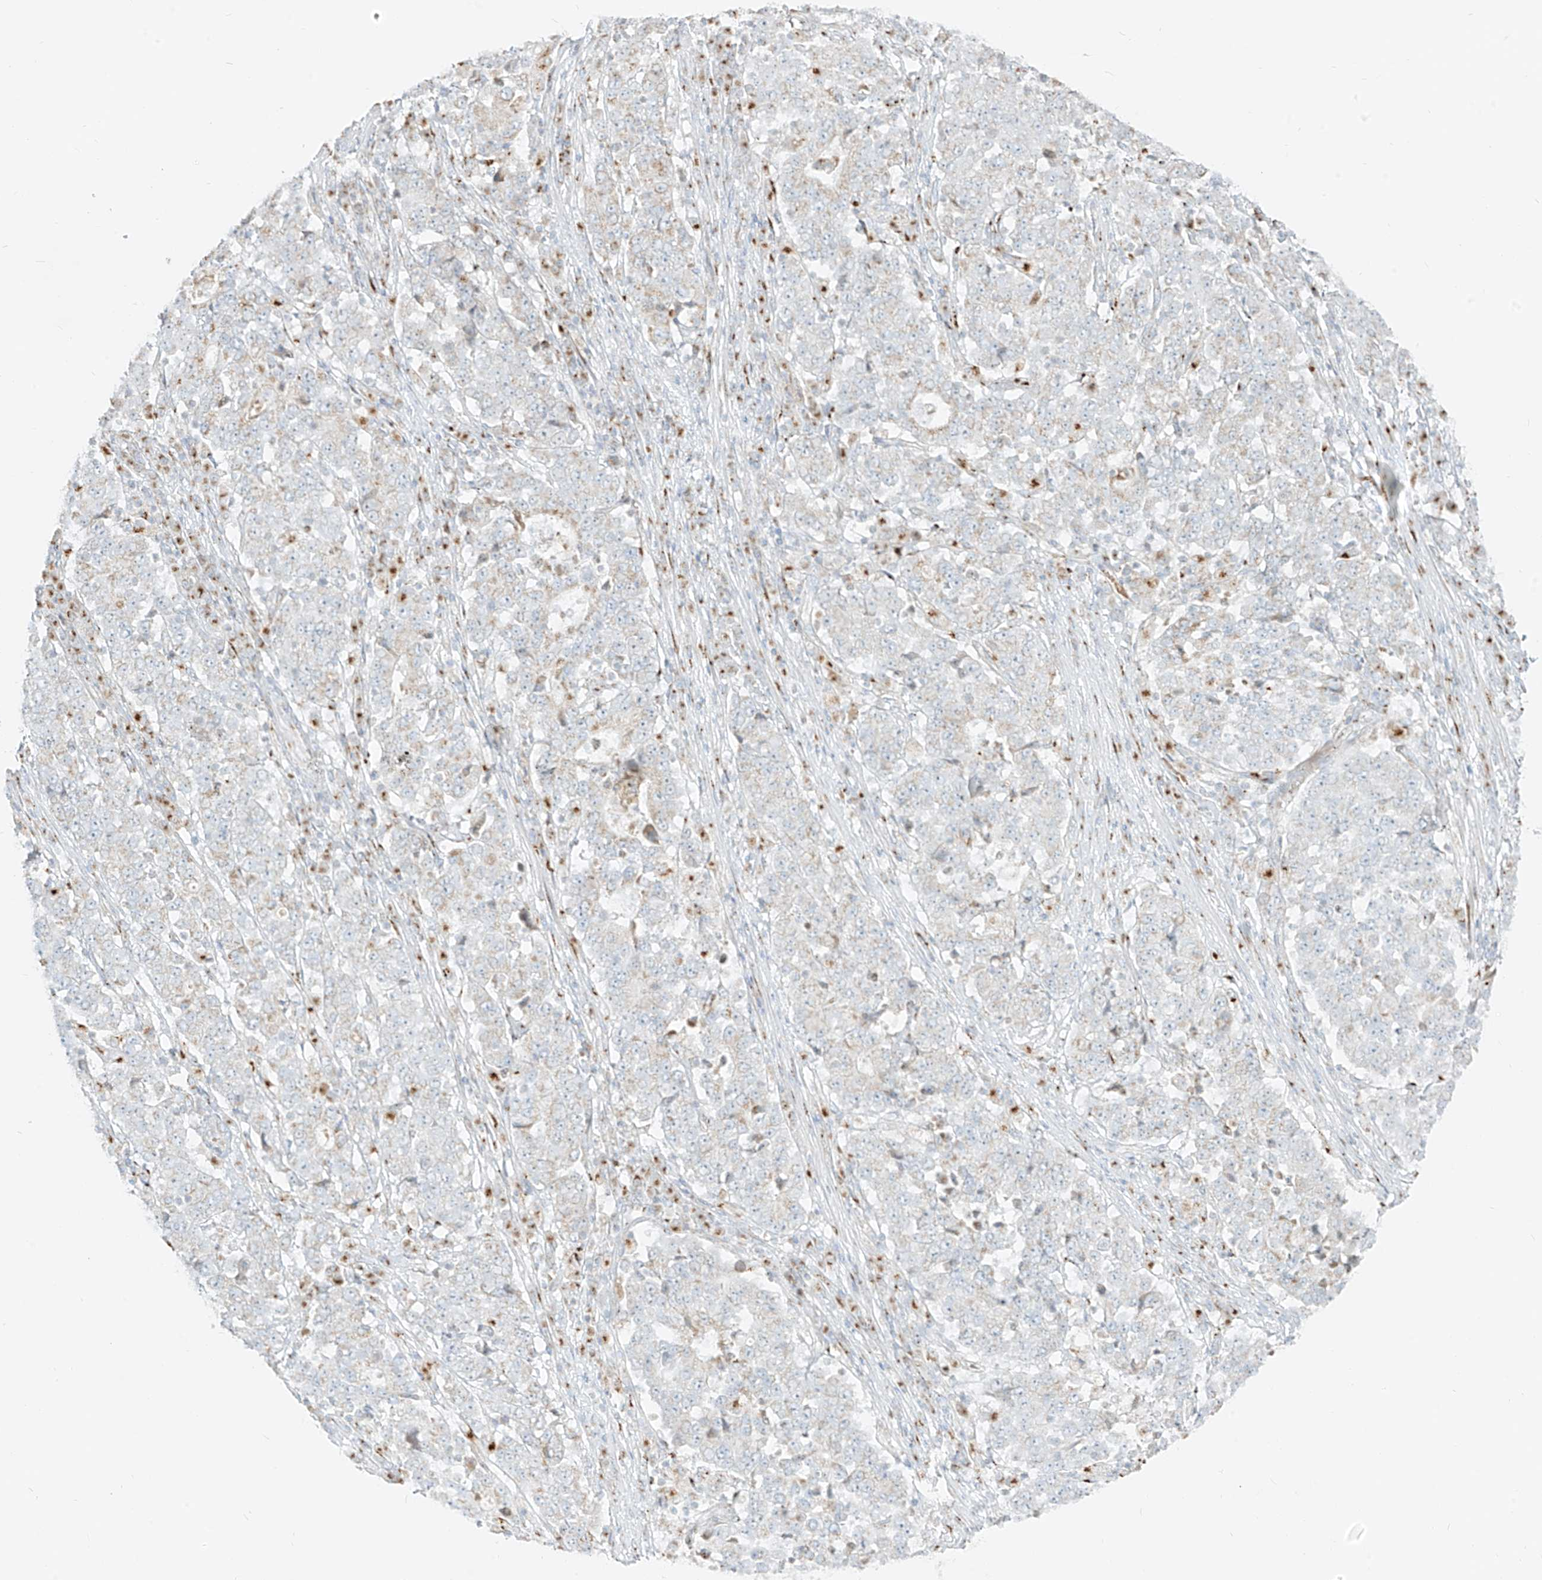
{"staining": {"intensity": "negative", "quantity": "none", "location": "none"}, "tissue": "stomach cancer", "cell_type": "Tumor cells", "image_type": "cancer", "snomed": [{"axis": "morphology", "description": "Adenocarcinoma, NOS"}, {"axis": "topography", "description": "Stomach"}], "caption": "Tumor cells are negative for brown protein staining in stomach adenocarcinoma.", "gene": "TMEM87B", "patient": {"sex": "male", "age": 59}}